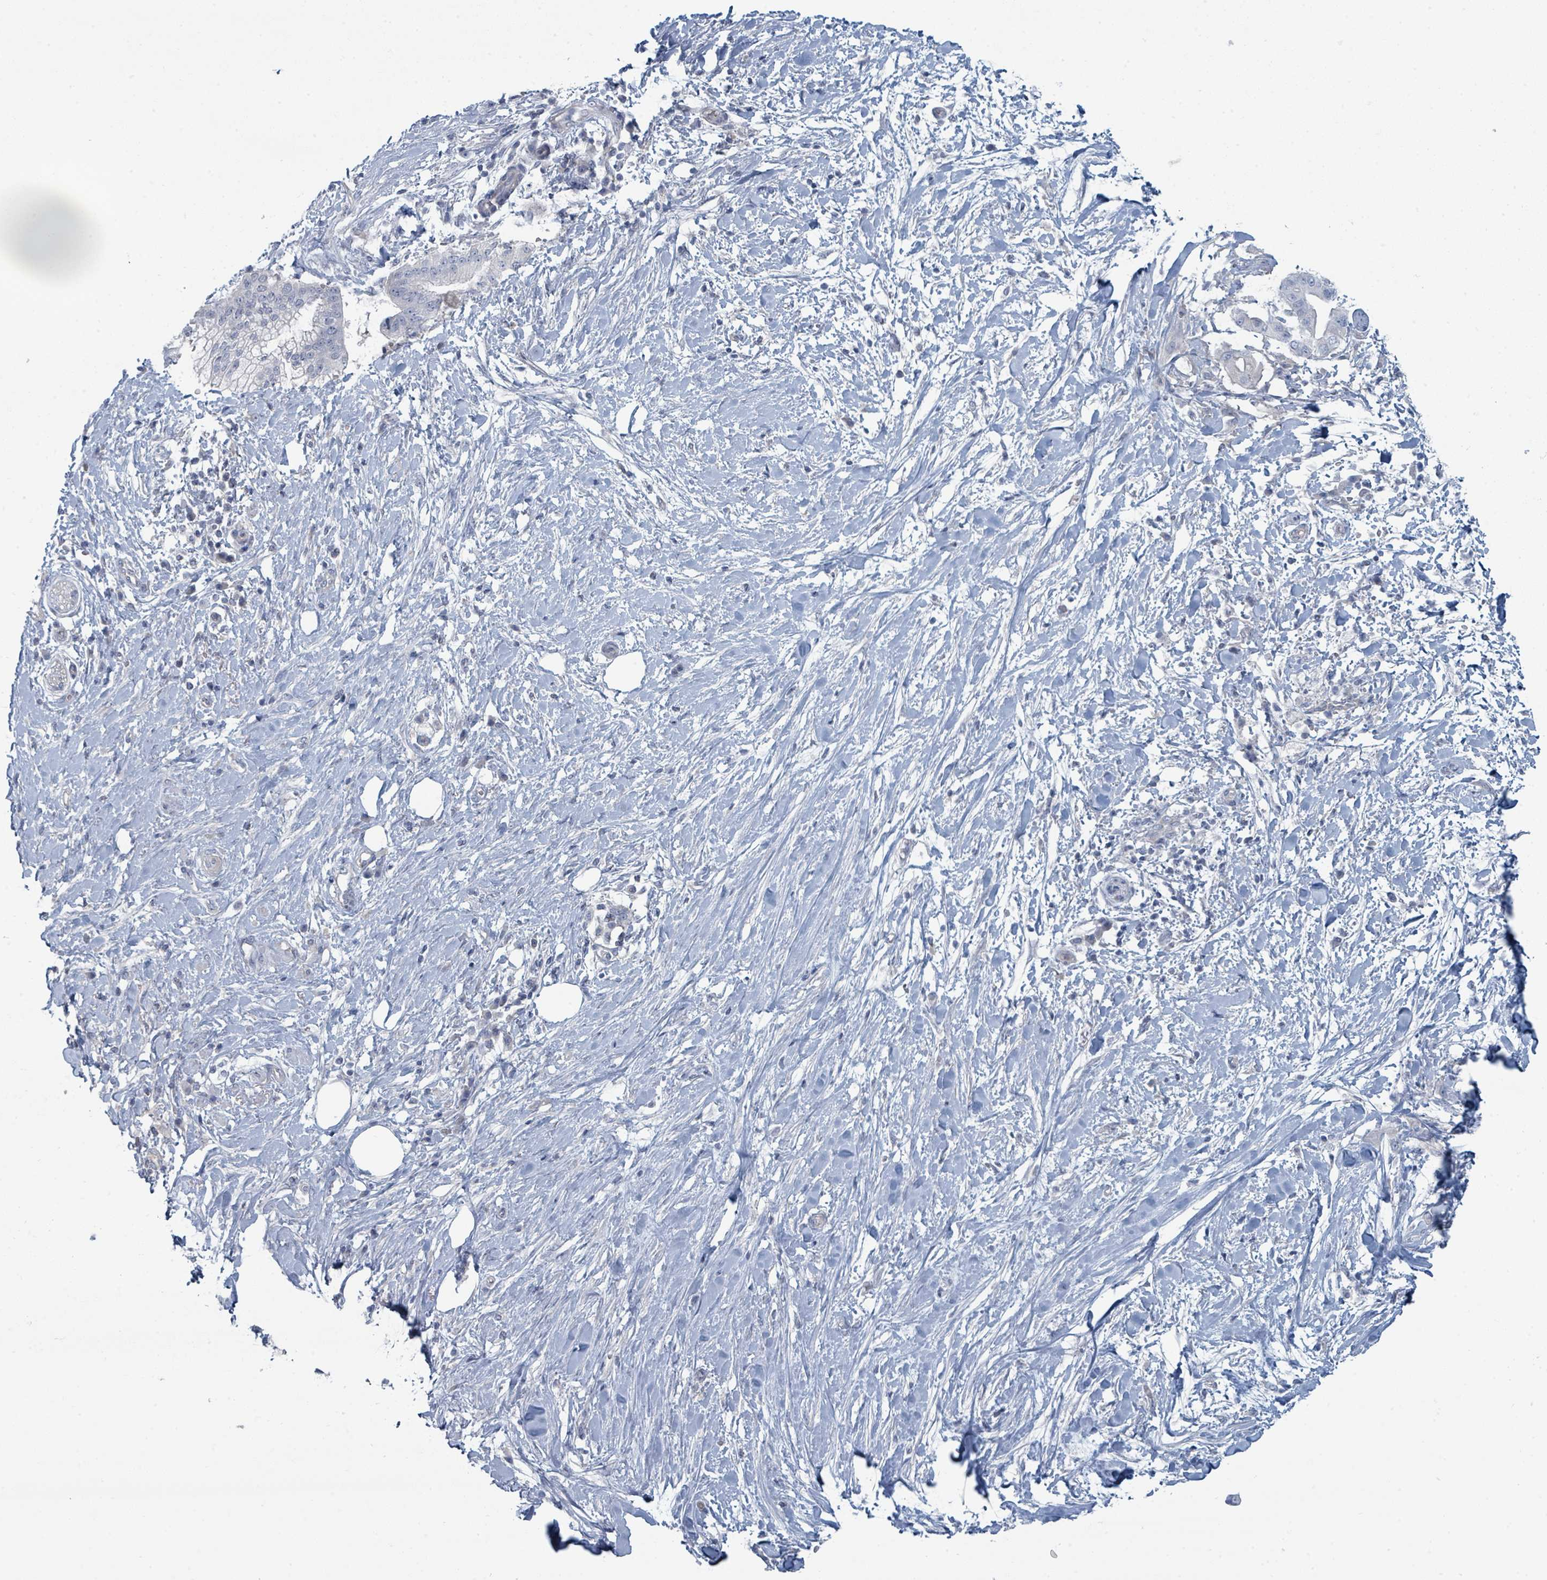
{"staining": {"intensity": "negative", "quantity": "none", "location": "none"}, "tissue": "pancreatic cancer", "cell_type": "Tumor cells", "image_type": "cancer", "snomed": [{"axis": "morphology", "description": "Adenocarcinoma, NOS"}, {"axis": "topography", "description": "Pancreas"}], "caption": "This is a micrograph of IHC staining of pancreatic cancer, which shows no expression in tumor cells.", "gene": "SLC25A45", "patient": {"sex": "male", "age": 68}}